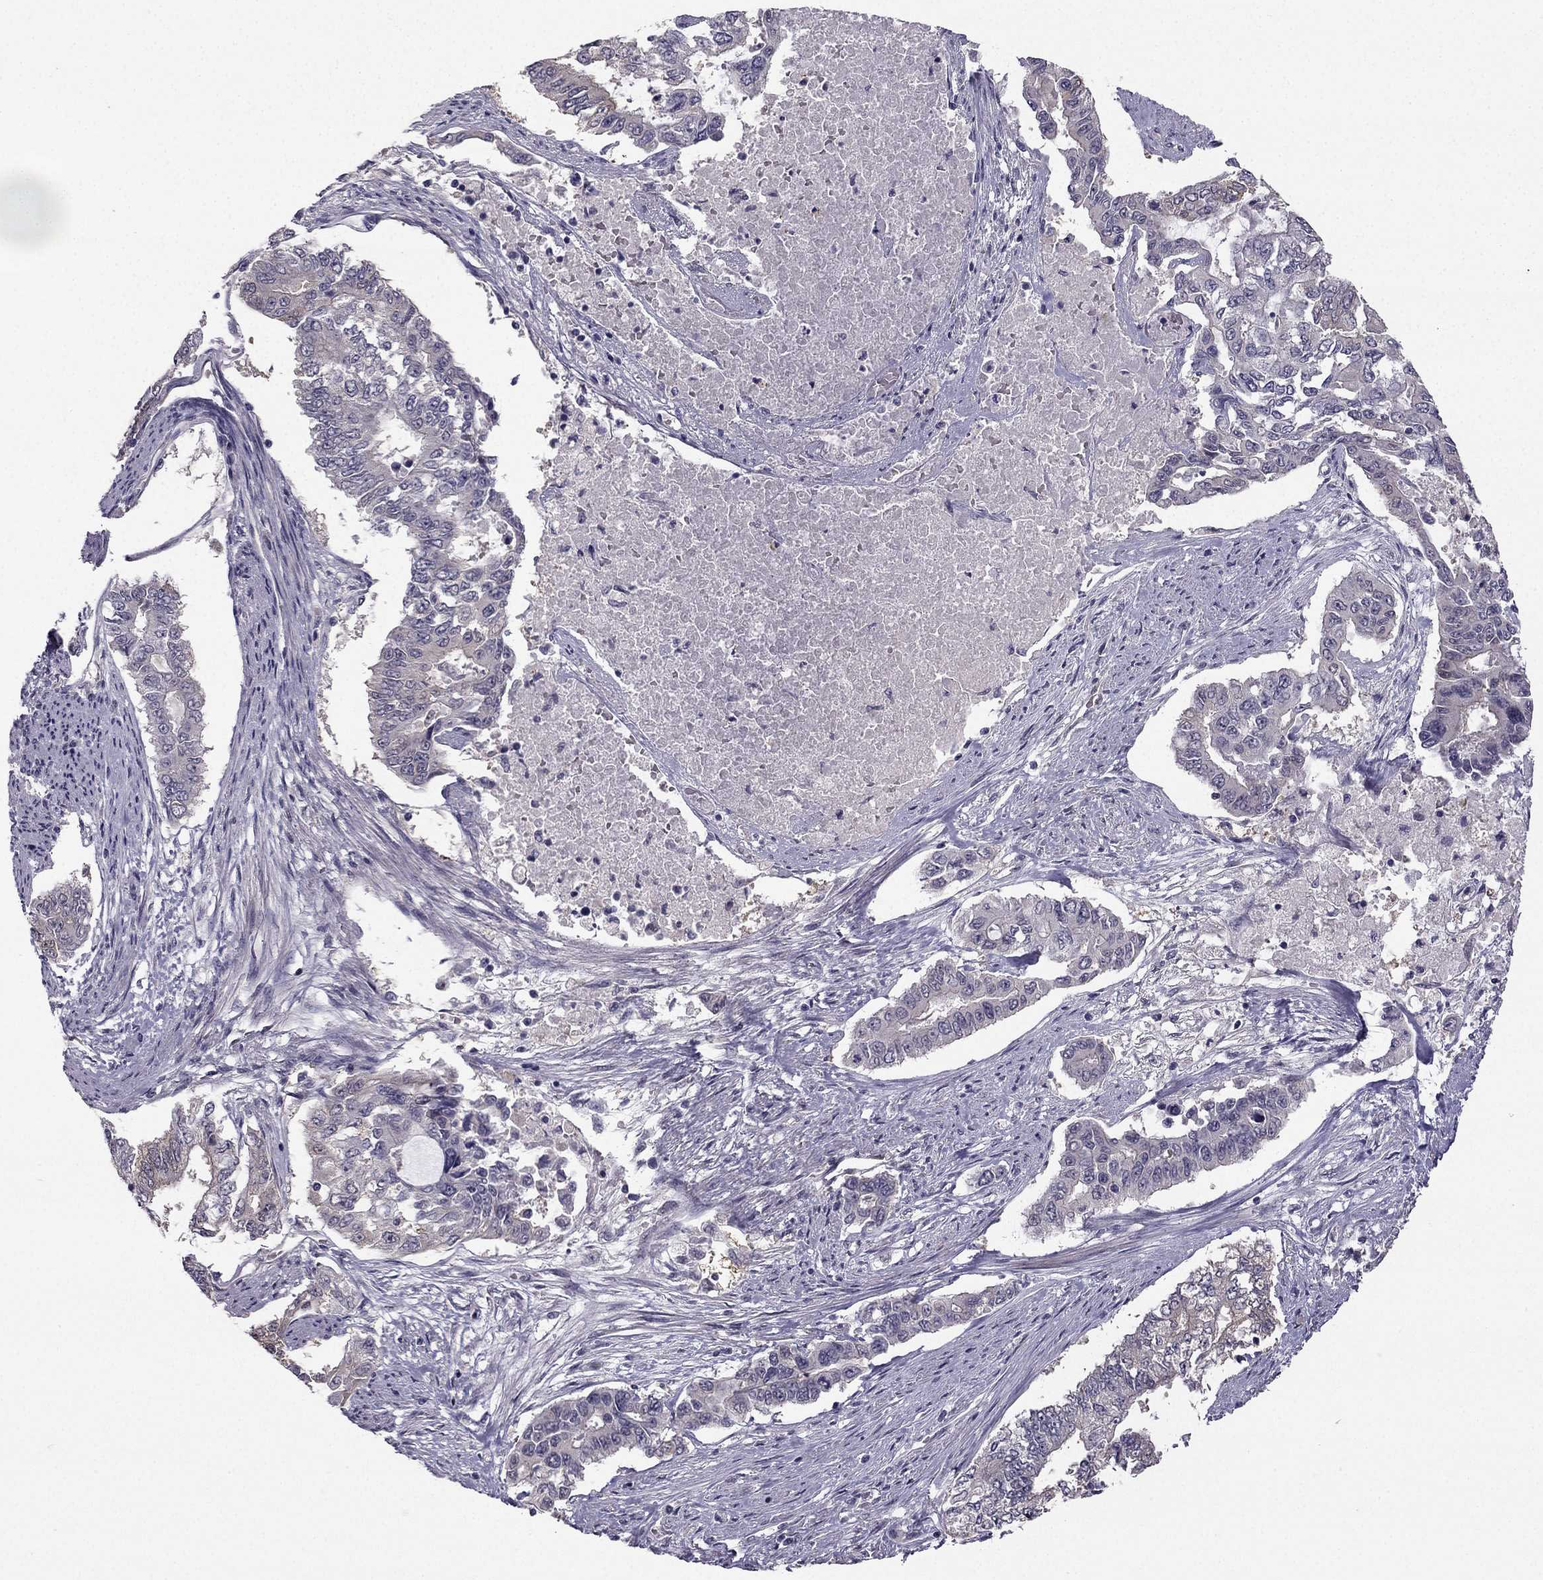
{"staining": {"intensity": "weak", "quantity": "<25%", "location": "cytoplasmic/membranous"}, "tissue": "endometrial cancer", "cell_type": "Tumor cells", "image_type": "cancer", "snomed": [{"axis": "morphology", "description": "Adenocarcinoma, NOS"}, {"axis": "topography", "description": "Uterus"}], "caption": "Immunohistochemical staining of human endometrial cancer (adenocarcinoma) demonstrates no significant expression in tumor cells. The staining was performed using DAB to visualize the protein expression in brown, while the nuclei were stained in blue with hematoxylin (Magnification: 20x).", "gene": "NQO1", "patient": {"sex": "female", "age": 59}}